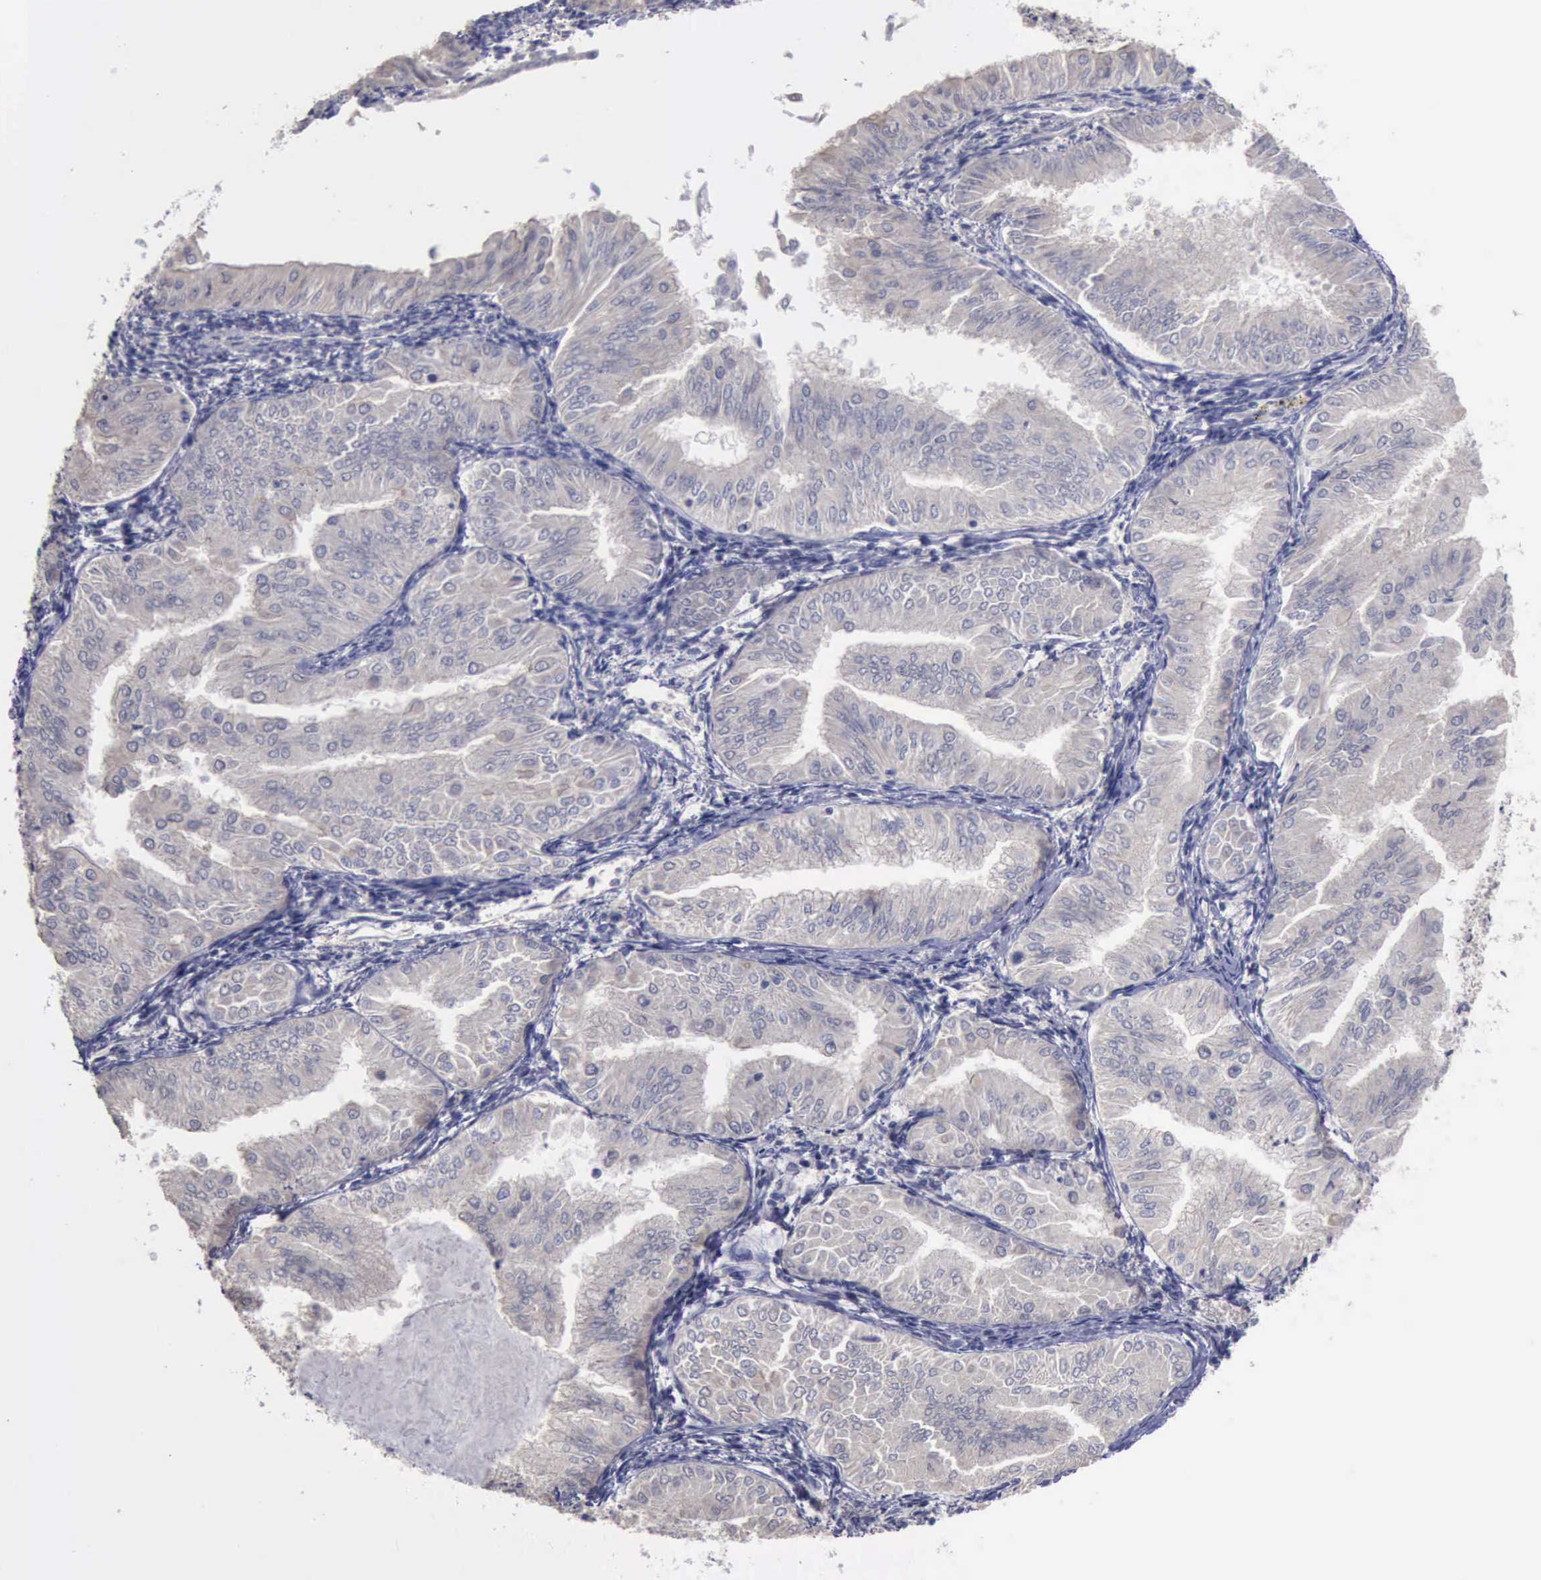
{"staining": {"intensity": "negative", "quantity": "none", "location": "none"}, "tissue": "endometrial cancer", "cell_type": "Tumor cells", "image_type": "cancer", "snomed": [{"axis": "morphology", "description": "Adenocarcinoma, NOS"}, {"axis": "topography", "description": "Endometrium"}], "caption": "High magnification brightfield microscopy of adenocarcinoma (endometrial) stained with DAB (brown) and counterstained with hematoxylin (blue): tumor cells show no significant expression.", "gene": "PHKA1", "patient": {"sex": "female", "age": 53}}